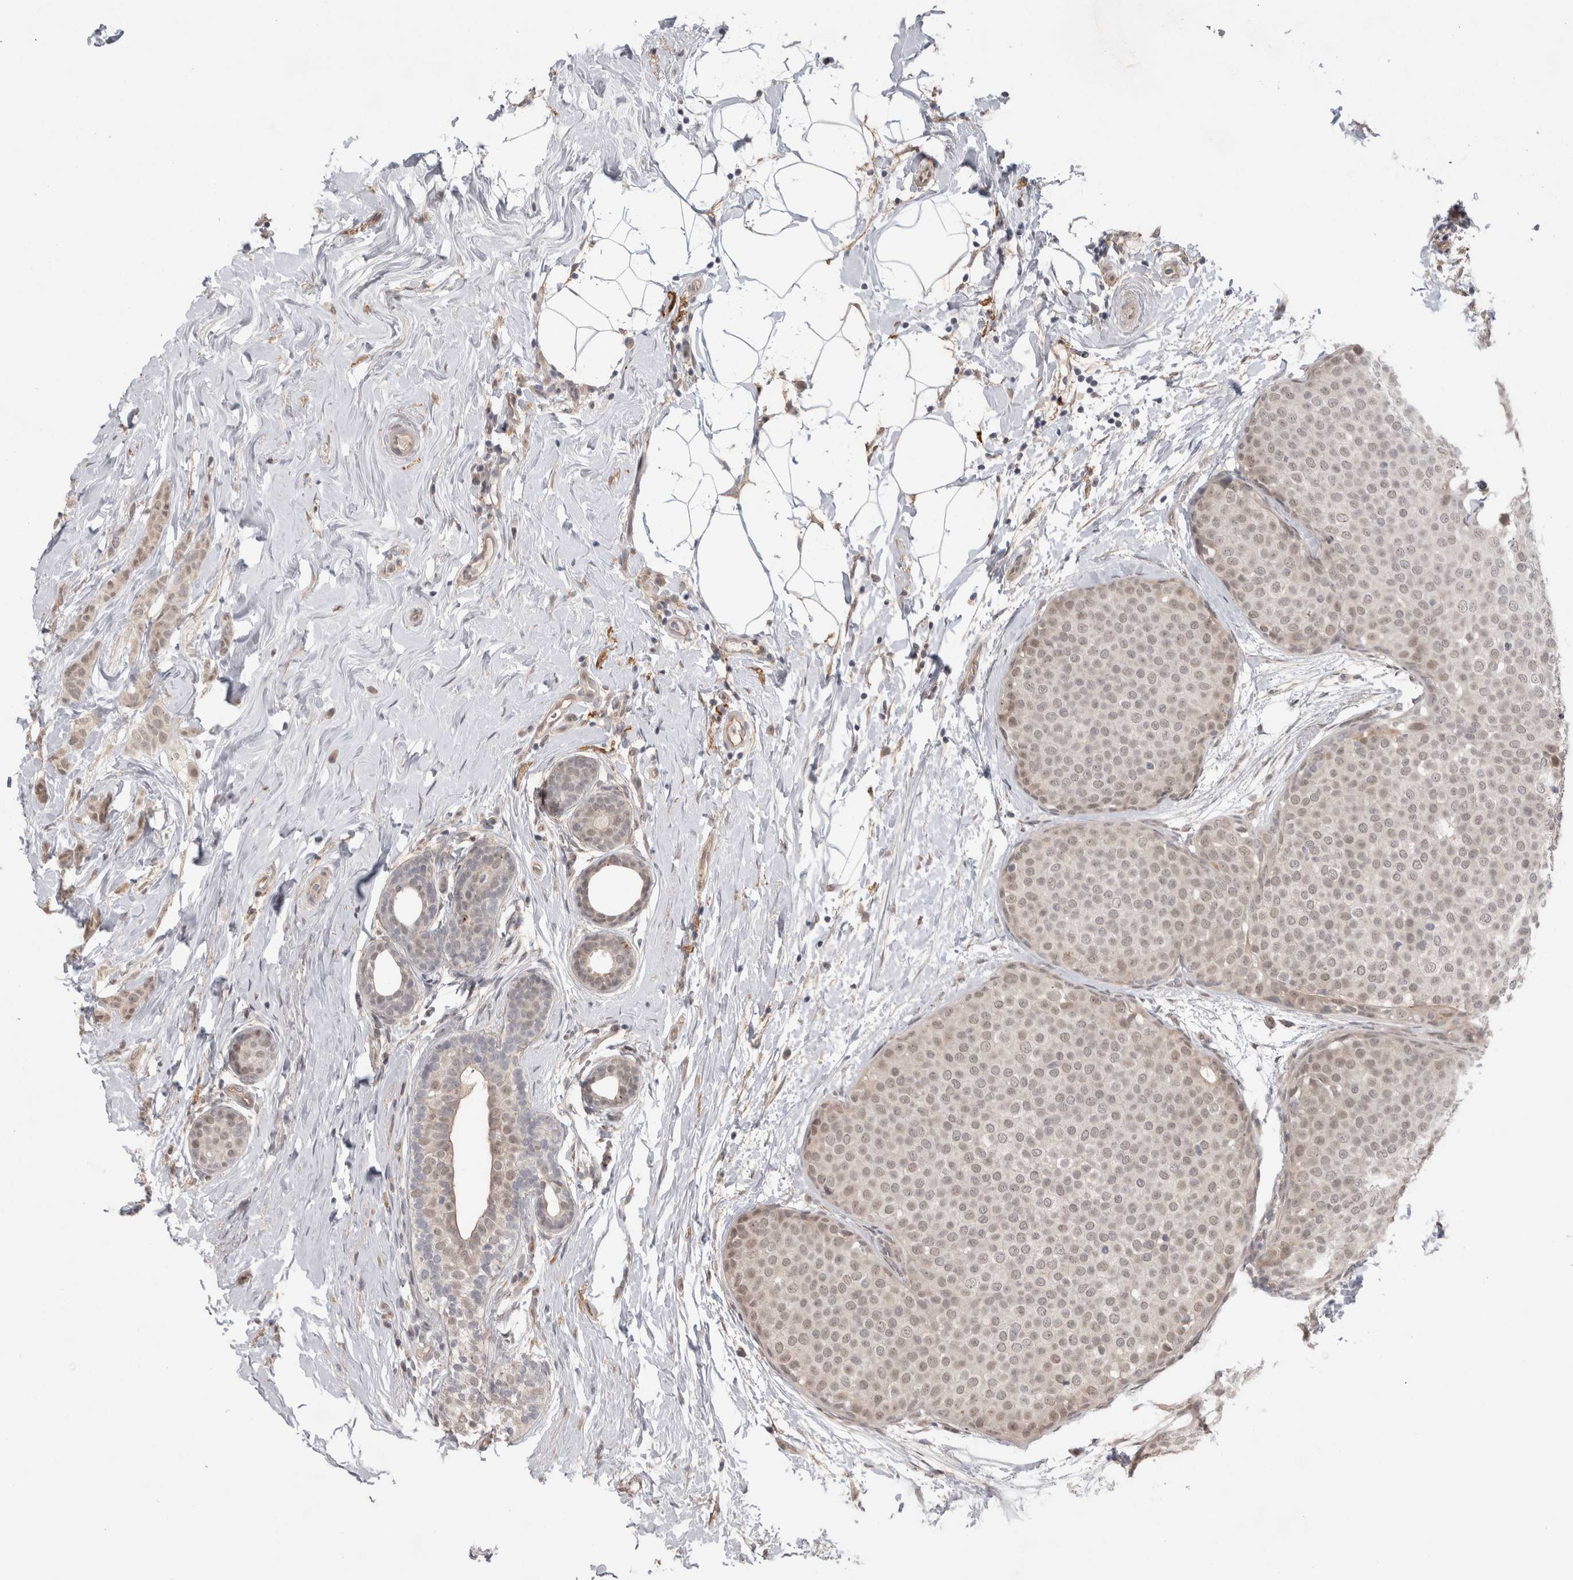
{"staining": {"intensity": "weak", "quantity": "<25%", "location": "nuclear"}, "tissue": "breast cancer", "cell_type": "Tumor cells", "image_type": "cancer", "snomed": [{"axis": "morphology", "description": "Lobular carcinoma, in situ"}, {"axis": "morphology", "description": "Lobular carcinoma"}, {"axis": "topography", "description": "Breast"}], "caption": "DAB (3,3'-diaminobenzidine) immunohistochemical staining of human breast cancer (lobular carcinoma in situ) shows no significant staining in tumor cells.", "gene": "MTBP", "patient": {"sex": "female", "age": 41}}